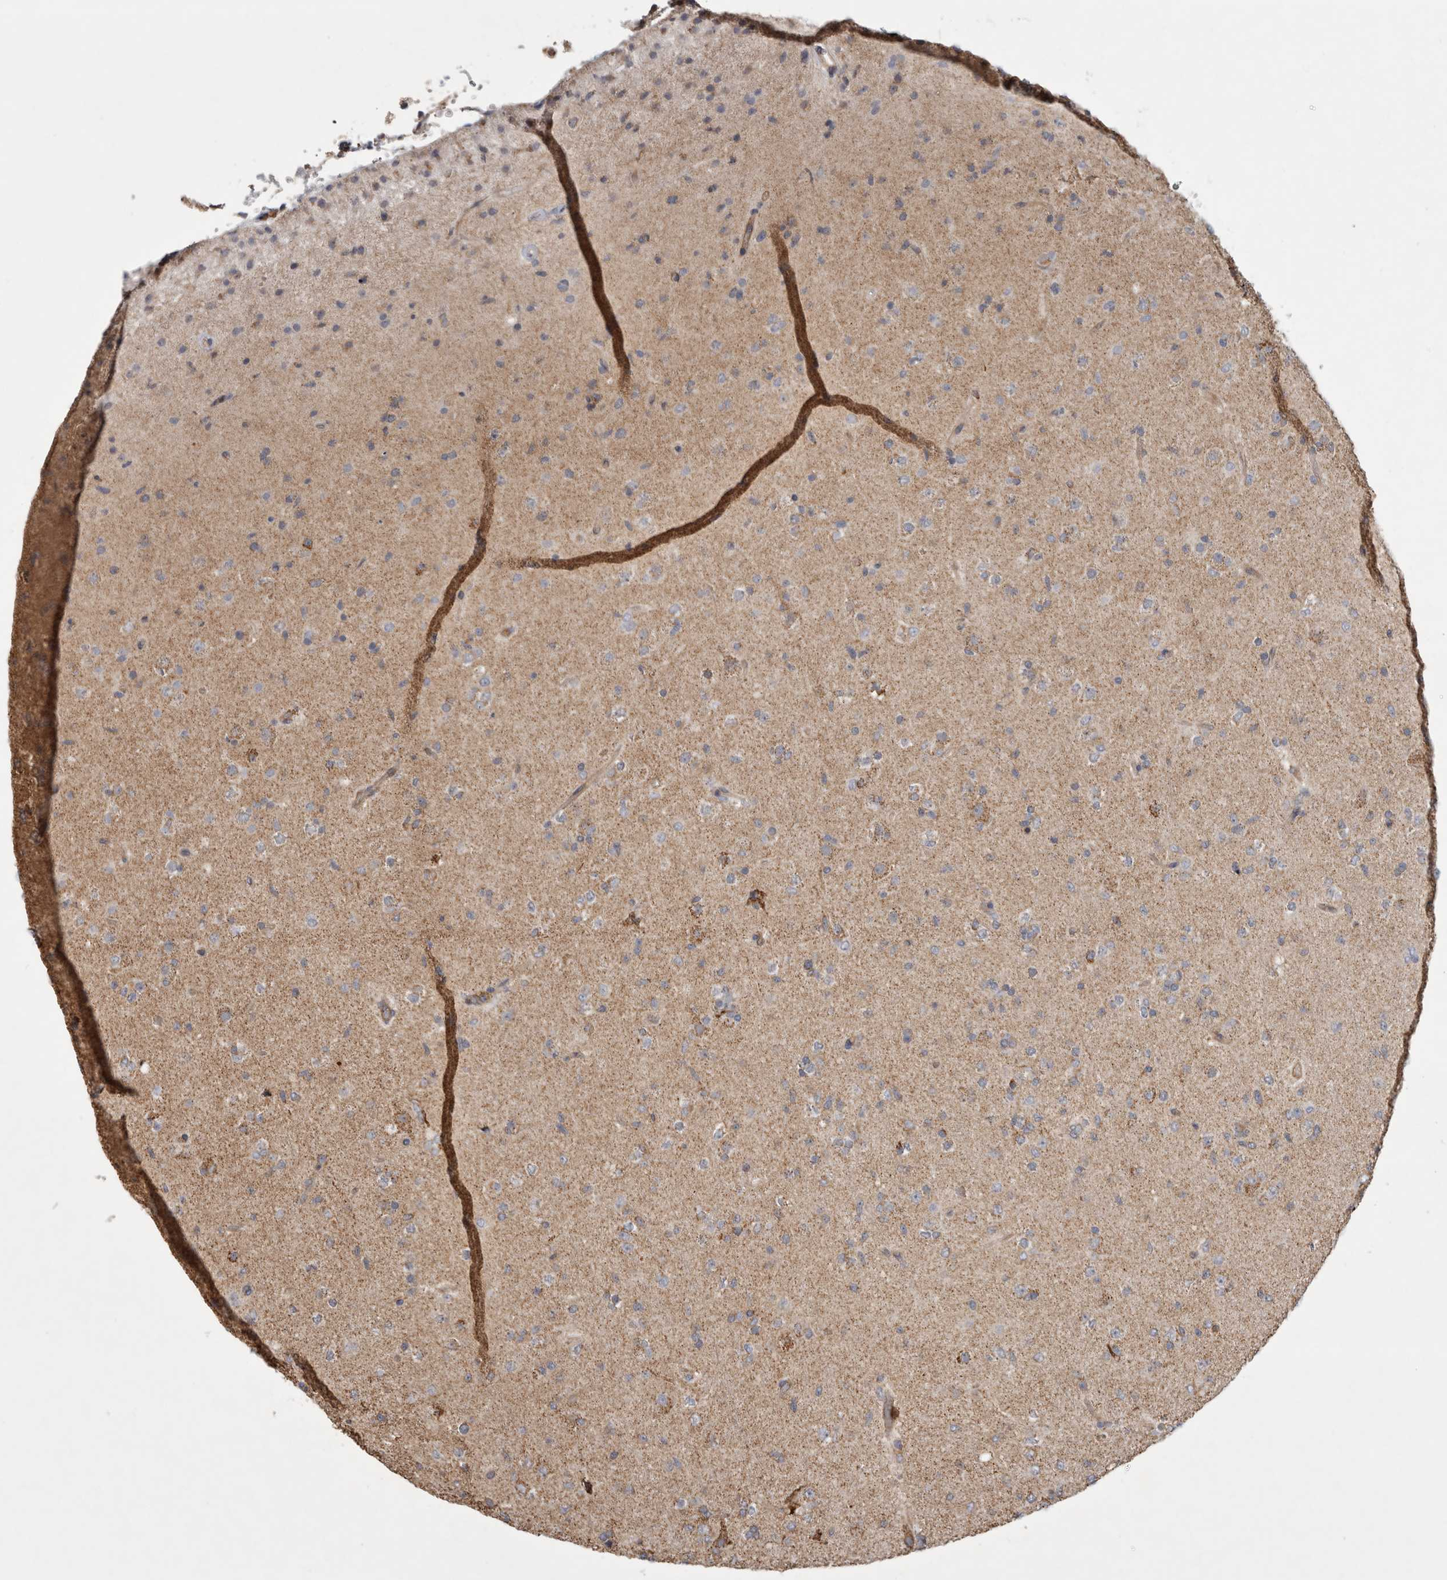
{"staining": {"intensity": "weak", "quantity": "25%-75%", "location": "cytoplasmic/membranous"}, "tissue": "glioma", "cell_type": "Tumor cells", "image_type": "cancer", "snomed": [{"axis": "morphology", "description": "Glioma, malignant, Low grade"}, {"axis": "topography", "description": "Brain"}], "caption": "Immunohistochemical staining of malignant low-grade glioma reveals weak cytoplasmic/membranous protein staining in about 25%-75% of tumor cells.", "gene": "SFXN2", "patient": {"sex": "male", "age": 65}}